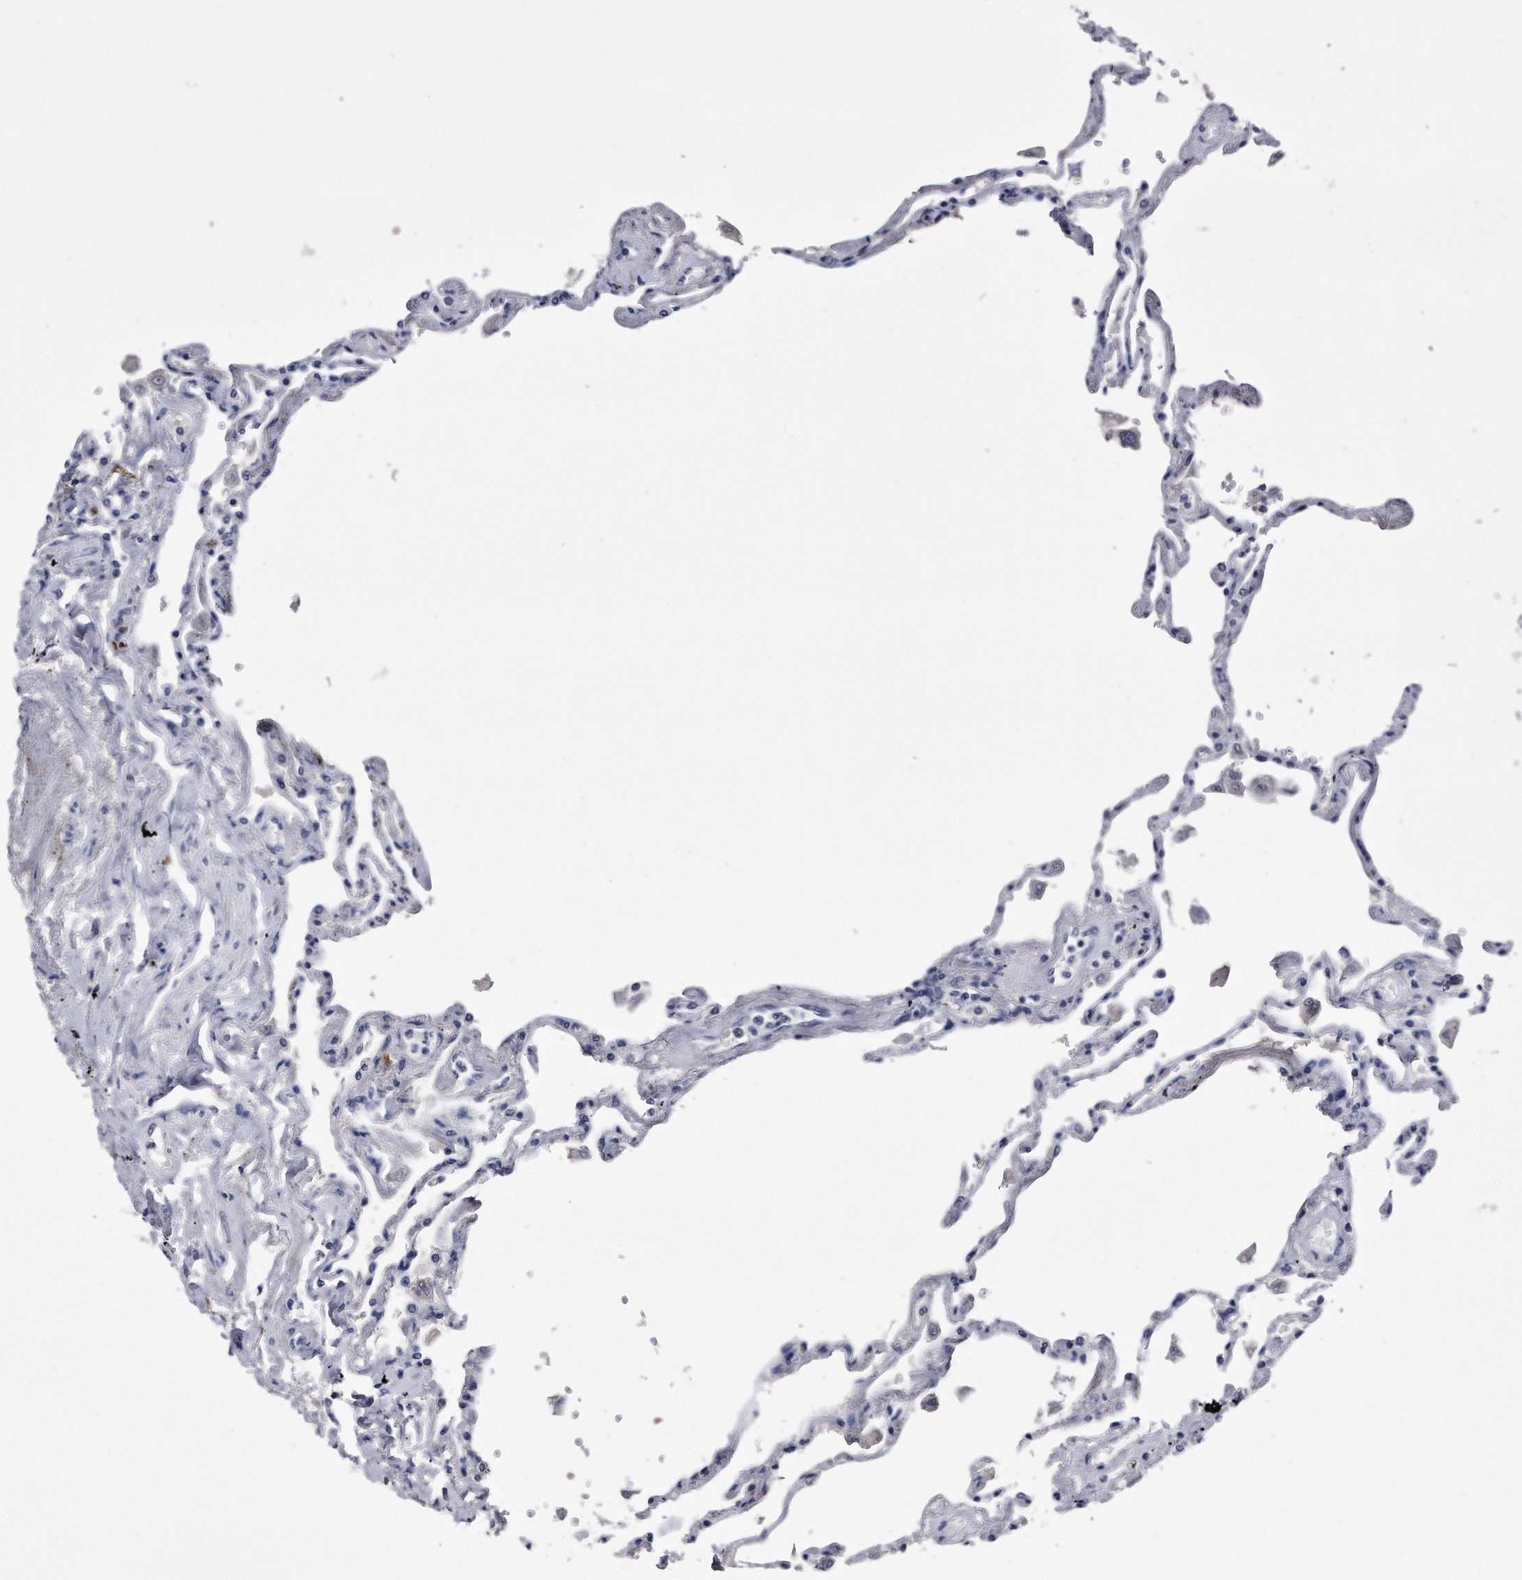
{"staining": {"intensity": "negative", "quantity": "none", "location": "none"}, "tissue": "lung", "cell_type": "Alveolar cells", "image_type": "normal", "snomed": [{"axis": "morphology", "description": "Normal tissue, NOS"}, {"axis": "topography", "description": "Lung"}], "caption": "Immunohistochemistry micrograph of normal lung: lung stained with DAB reveals no significant protein positivity in alveolar cells.", "gene": "KCTD8", "patient": {"sex": "female", "age": 67}}